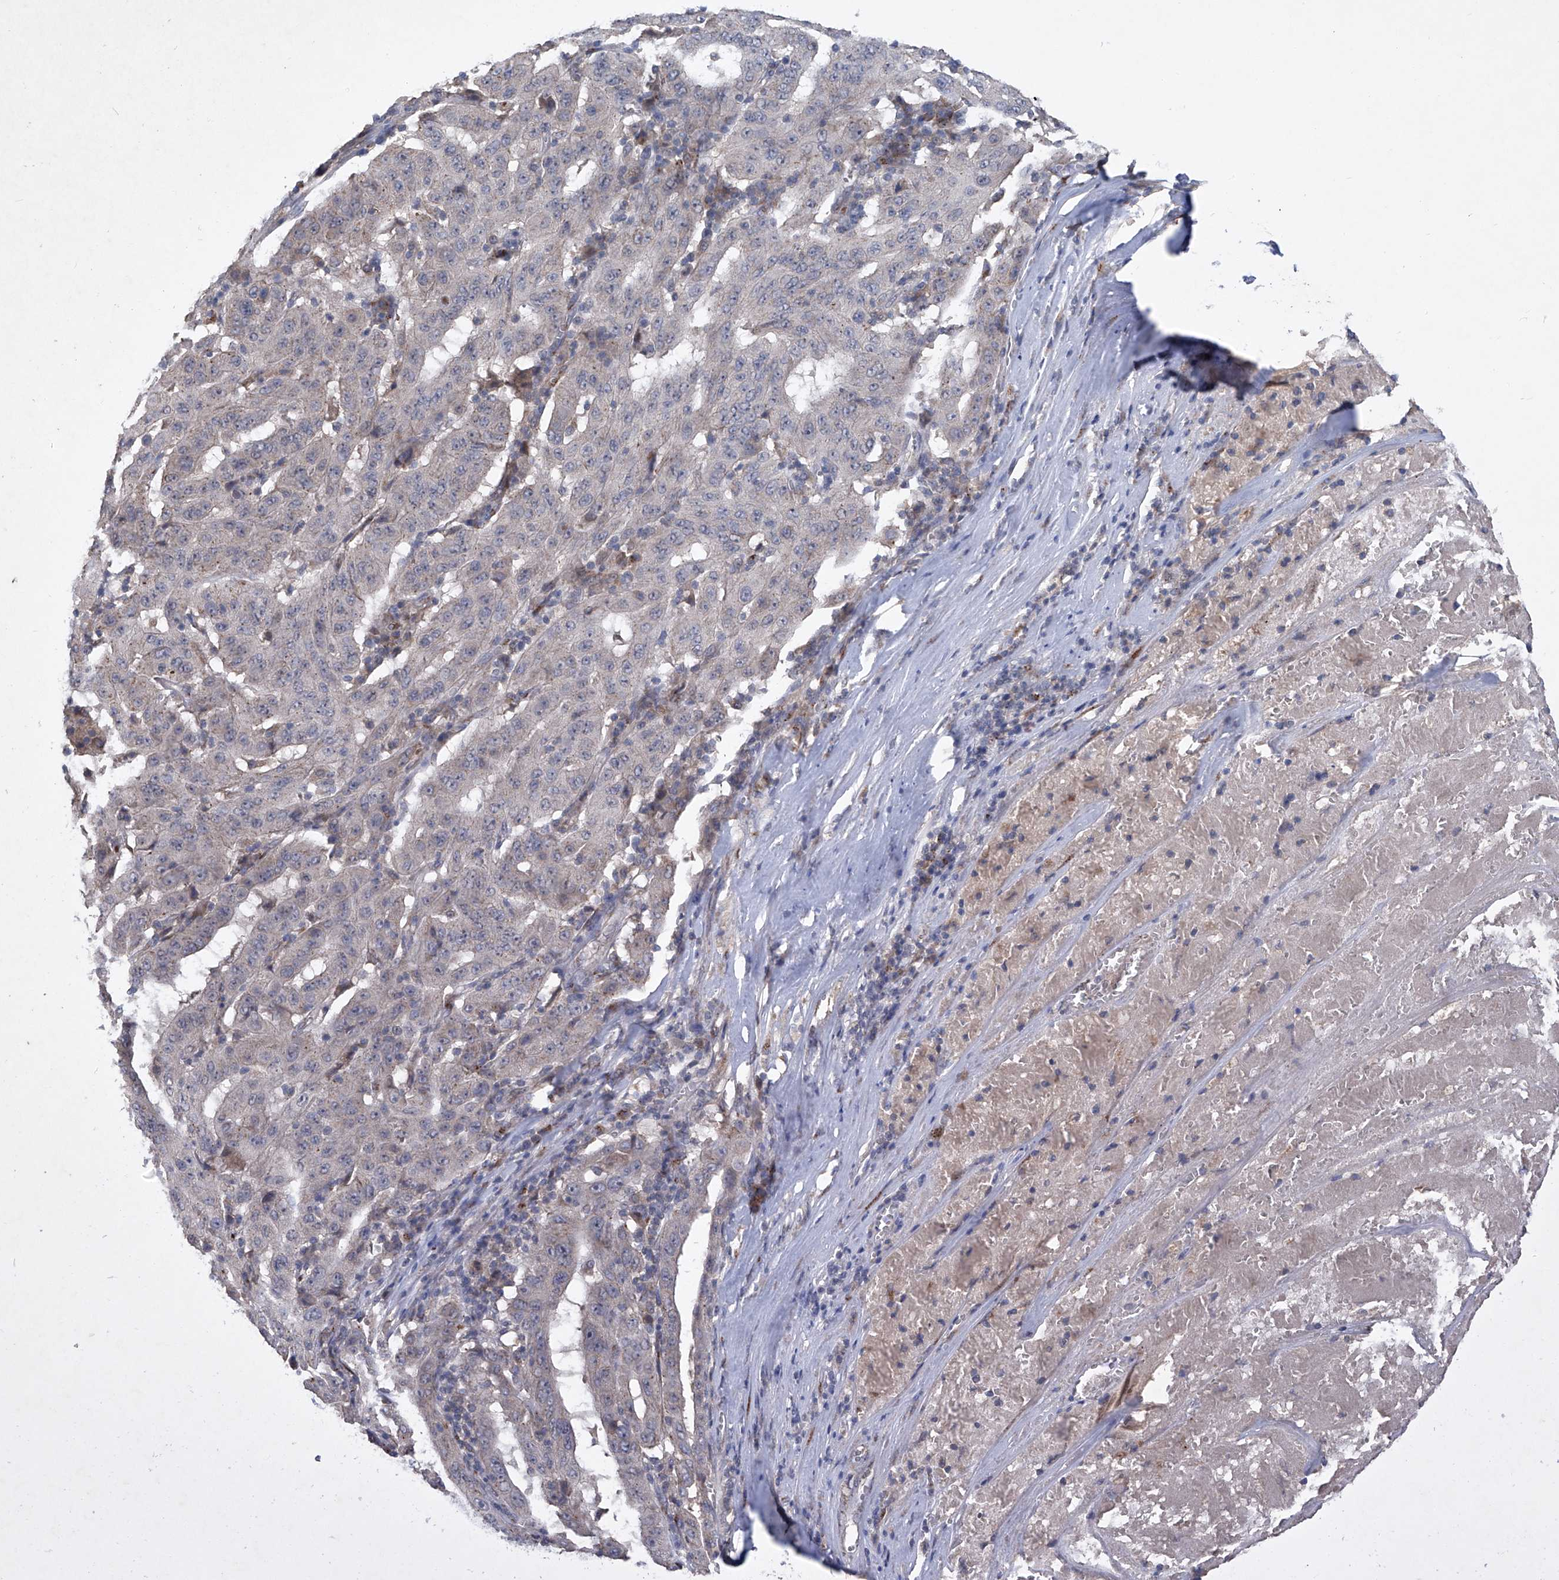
{"staining": {"intensity": "negative", "quantity": "none", "location": "none"}, "tissue": "pancreatic cancer", "cell_type": "Tumor cells", "image_type": "cancer", "snomed": [{"axis": "morphology", "description": "Adenocarcinoma, NOS"}, {"axis": "topography", "description": "Pancreas"}], "caption": "Protein analysis of adenocarcinoma (pancreatic) exhibits no significant expression in tumor cells.", "gene": "PCSK5", "patient": {"sex": "male", "age": 63}}